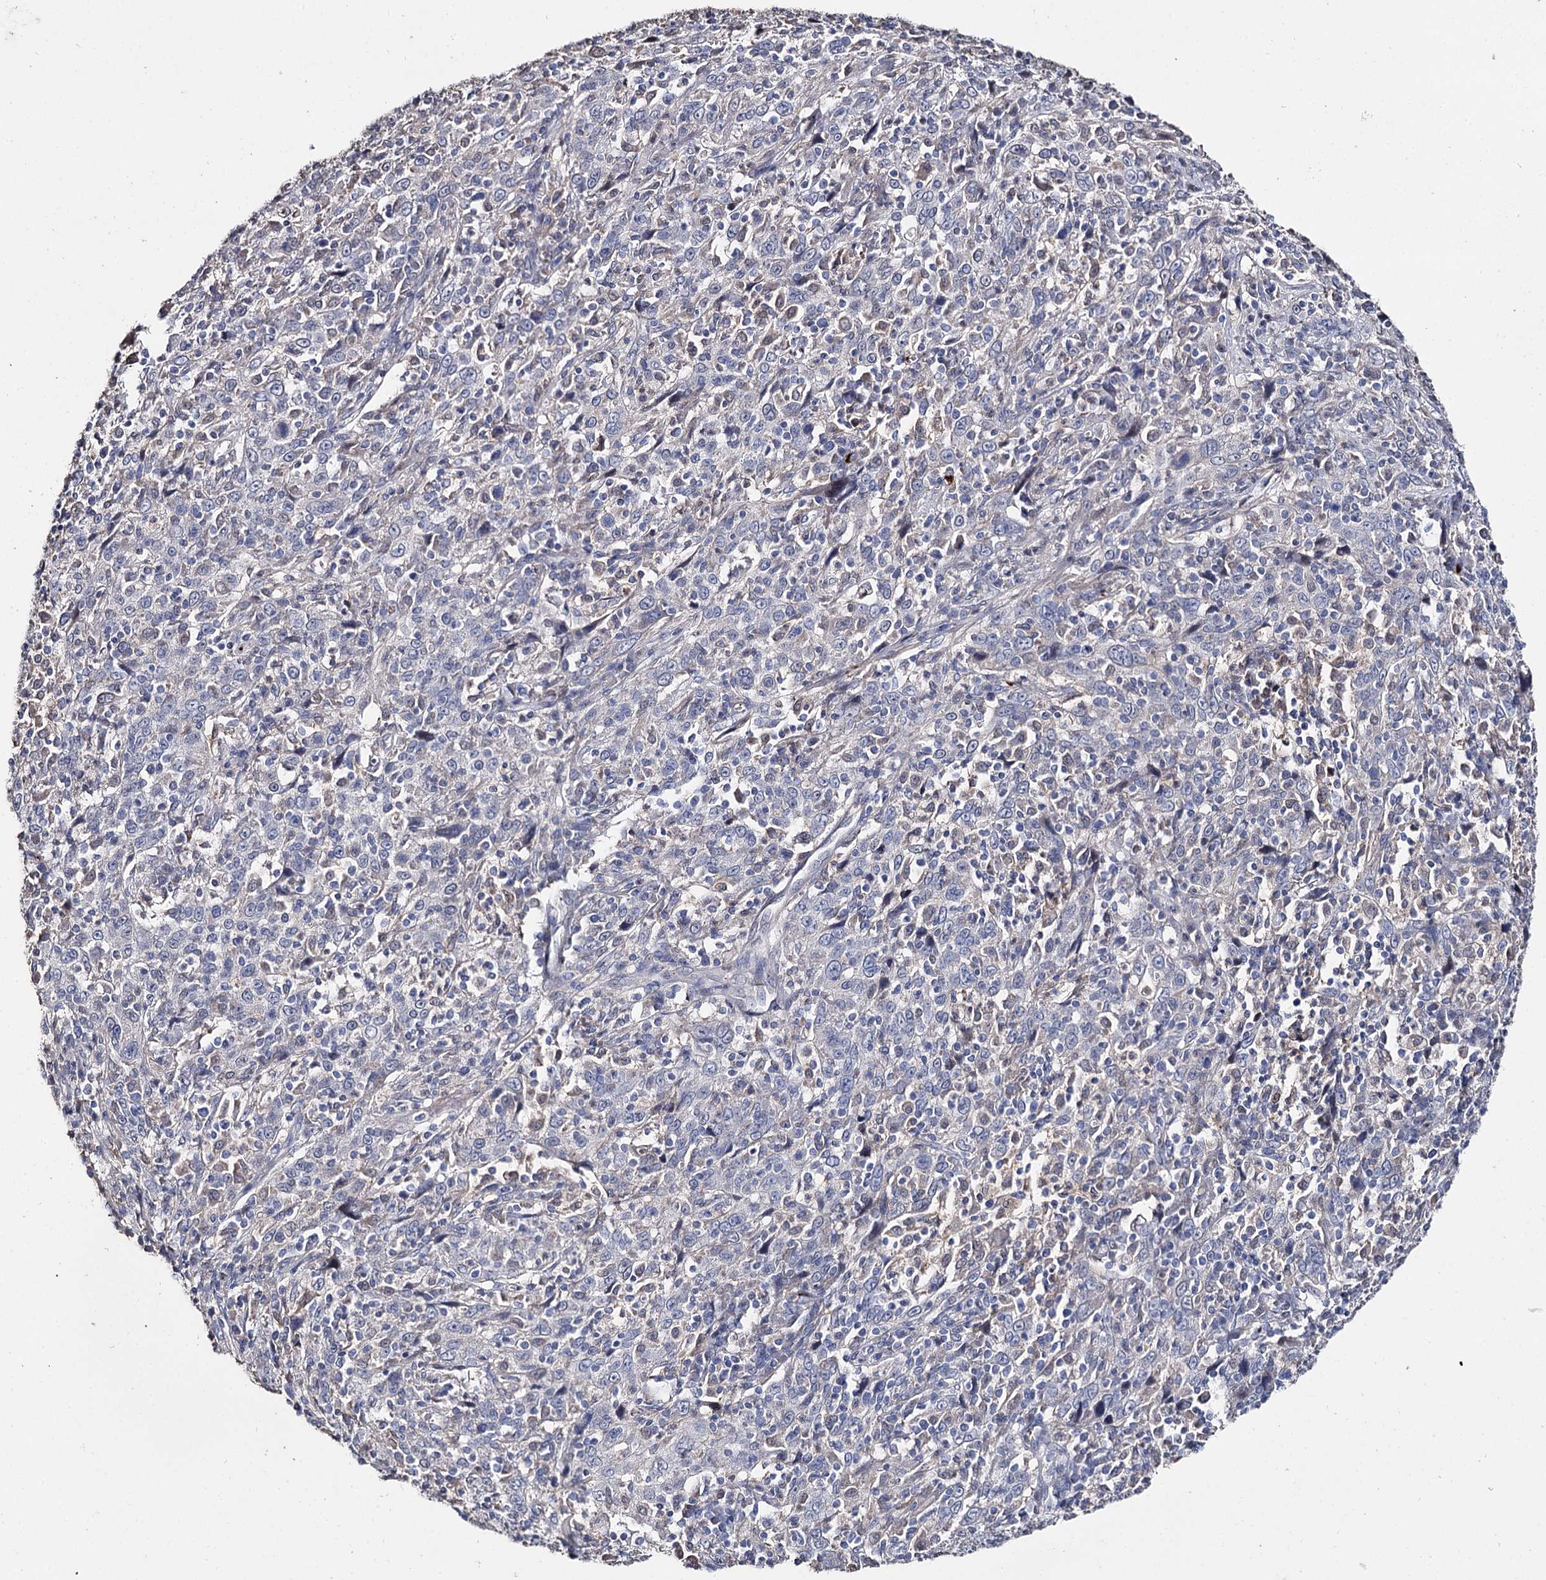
{"staining": {"intensity": "negative", "quantity": "none", "location": "none"}, "tissue": "cervical cancer", "cell_type": "Tumor cells", "image_type": "cancer", "snomed": [{"axis": "morphology", "description": "Squamous cell carcinoma, NOS"}, {"axis": "topography", "description": "Cervix"}], "caption": "Tumor cells show no significant expression in squamous cell carcinoma (cervical).", "gene": "DNAH6", "patient": {"sex": "female", "age": 46}}